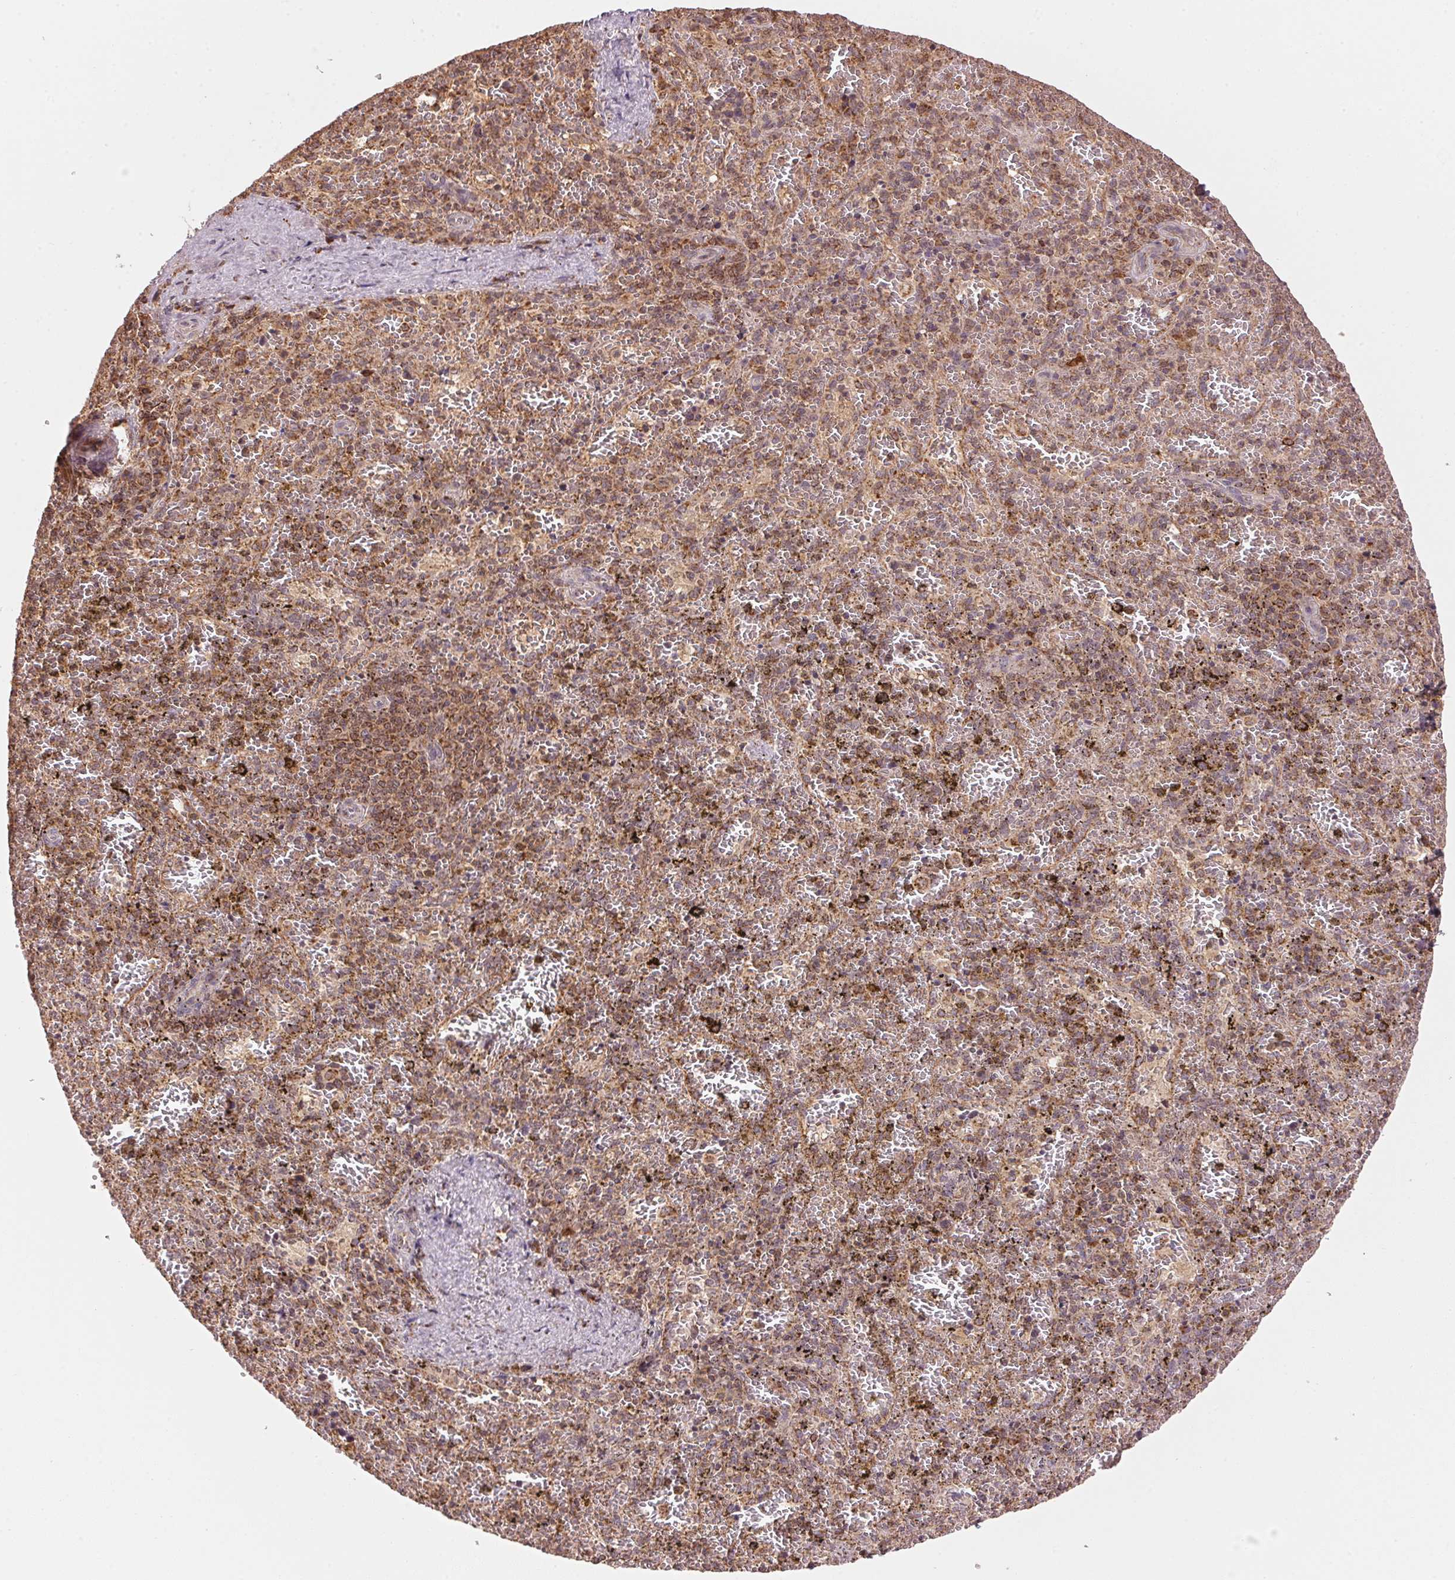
{"staining": {"intensity": "moderate", "quantity": "<25%", "location": "cytoplasmic/membranous"}, "tissue": "spleen", "cell_type": "Cells in red pulp", "image_type": "normal", "snomed": [{"axis": "morphology", "description": "Normal tissue, NOS"}, {"axis": "topography", "description": "Spleen"}], "caption": "Protein staining of normal spleen shows moderate cytoplasmic/membranous positivity in about <25% of cells in red pulp.", "gene": "ARHGAP6", "patient": {"sex": "female", "age": 50}}